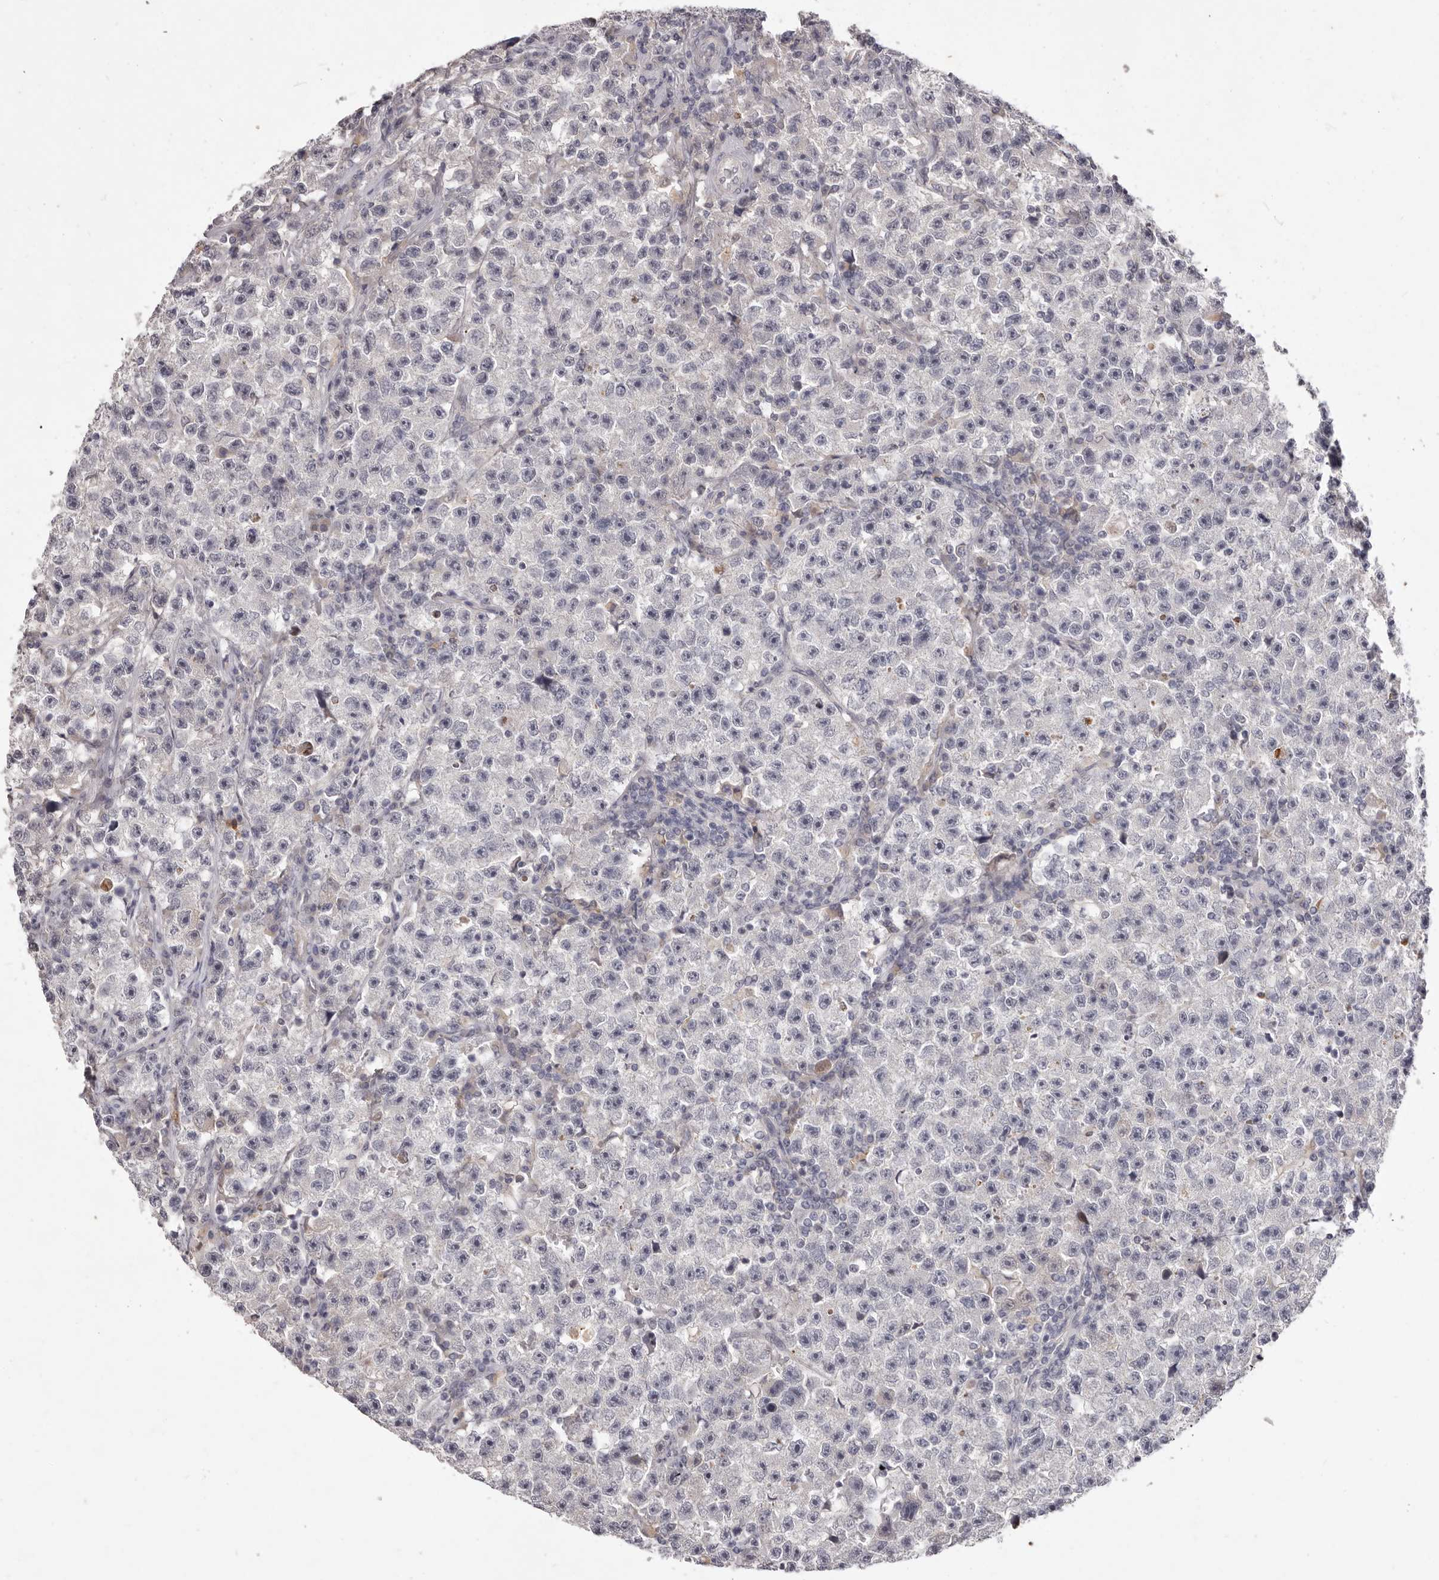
{"staining": {"intensity": "negative", "quantity": "none", "location": "none"}, "tissue": "testis cancer", "cell_type": "Tumor cells", "image_type": "cancer", "snomed": [{"axis": "morphology", "description": "Seminoma, NOS"}, {"axis": "topography", "description": "Testis"}], "caption": "The photomicrograph reveals no staining of tumor cells in seminoma (testis). (Brightfield microscopy of DAB IHC at high magnification).", "gene": "GARNL3", "patient": {"sex": "male", "age": 22}}